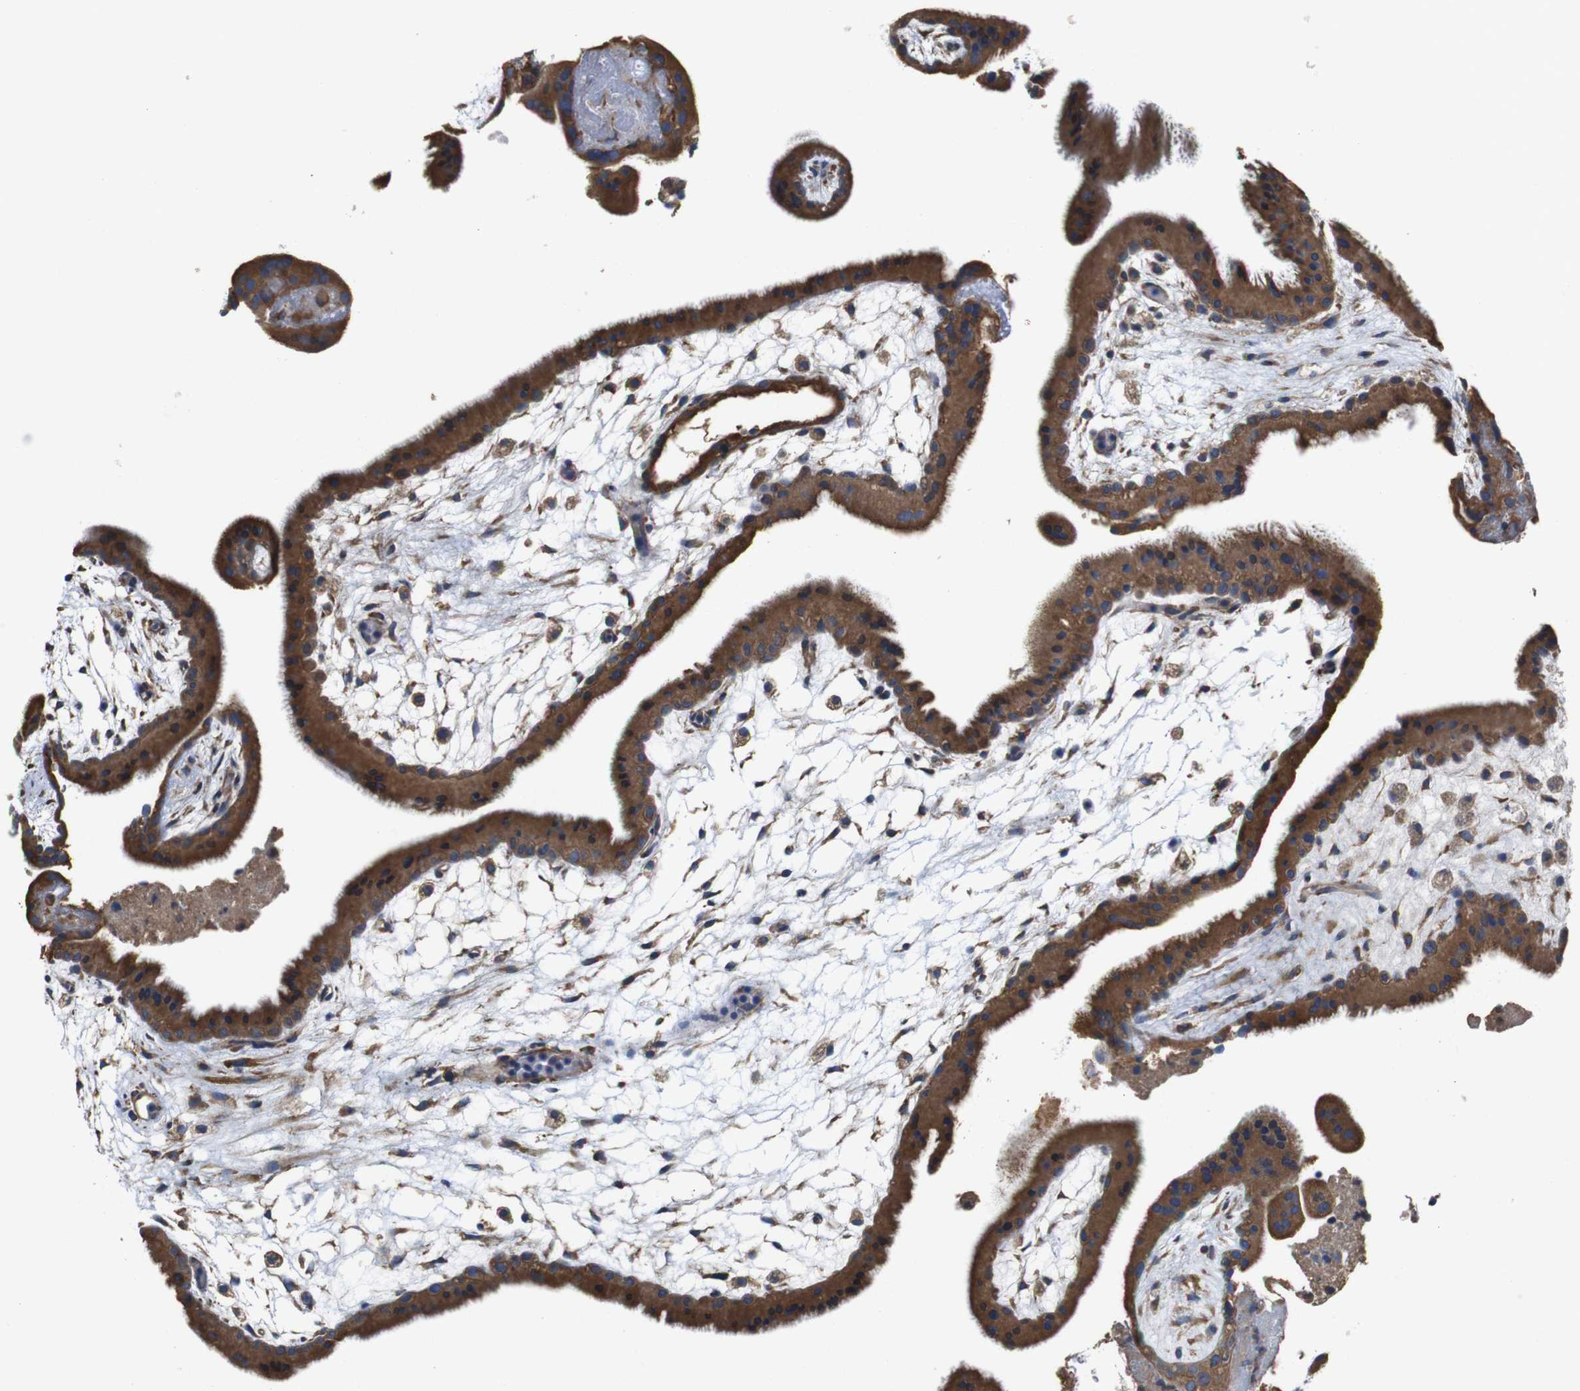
{"staining": {"intensity": "strong", "quantity": ">75%", "location": "cytoplasmic/membranous"}, "tissue": "placenta", "cell_type": "Trophoblastic cells", "image_type": "normal", "snomed": [{"axis": "morphology", "description": "Normal tissue, NOS"}, {"axis": "topography", "description": "Placenta"}], "caption": "Brown immunohistochemical staining in unremarkable human placenta shows strong cytoplasmic/membranous positivity in approximately >75% of trophoblastic cells.", "gene": "MARCHF7", "patient": {"sex": "female", "age": 19}}